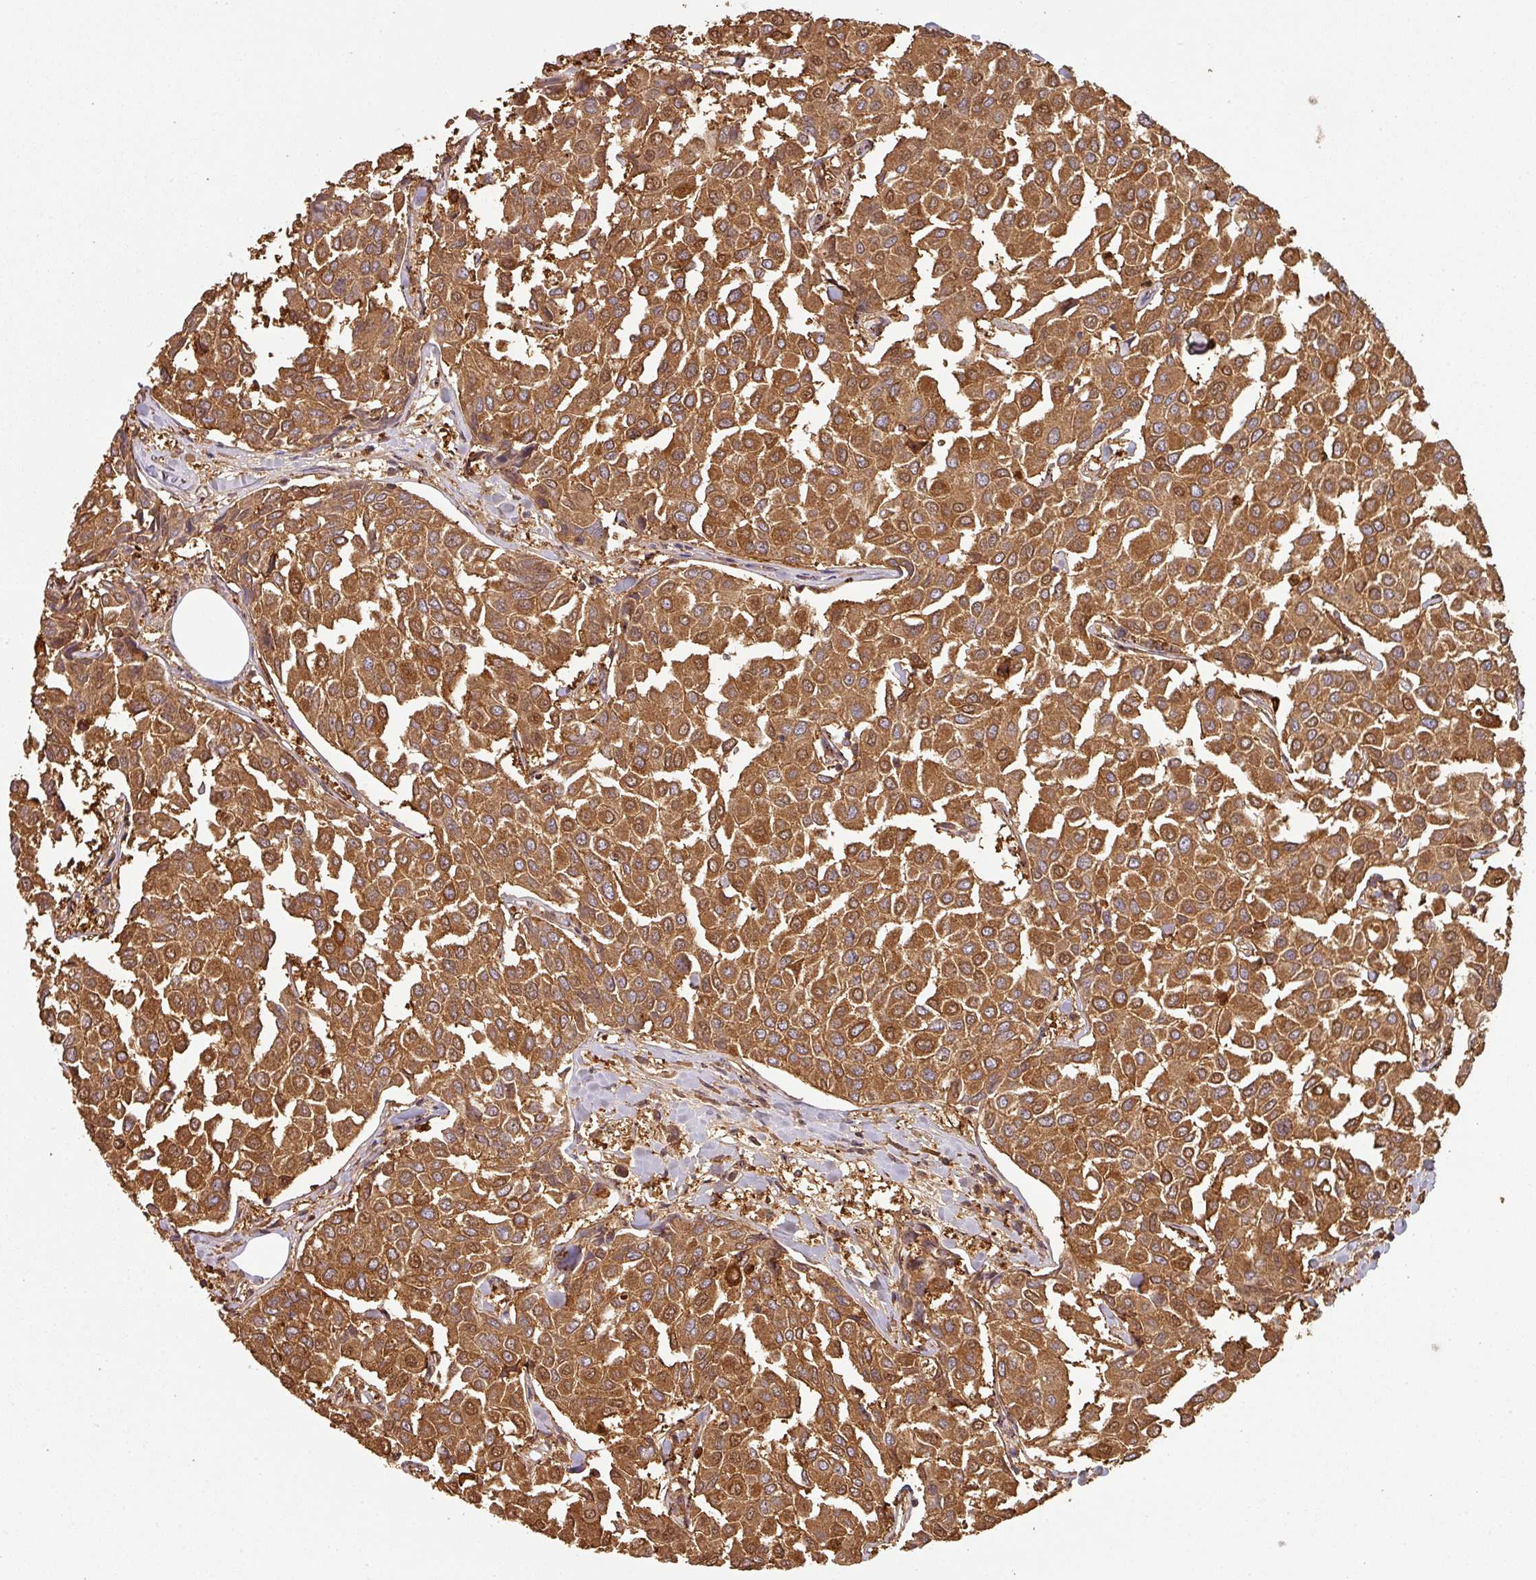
{"staining": {"intensity": "strong", "quantity": ">75%", "location": "cytoplasmic/membranous,nuclear"}, "tissue": "breast cancer", "cell_type": "Tumor cells", "image_type": "cancer", "snomed": [{"axis": "morphology", "description": "Duct carcinoma"}, {"axis": "topography", "description": "Breast"}], "caption": "This histopathology image displays immunohistochemistry (IHC) staining of human breast cancer, with high strong cytoplasmic/membranous and nuclear staining in about >75% of tumor cells.", "gene": "ZNF322", "patient": {"sex": "female", "age": 55}}